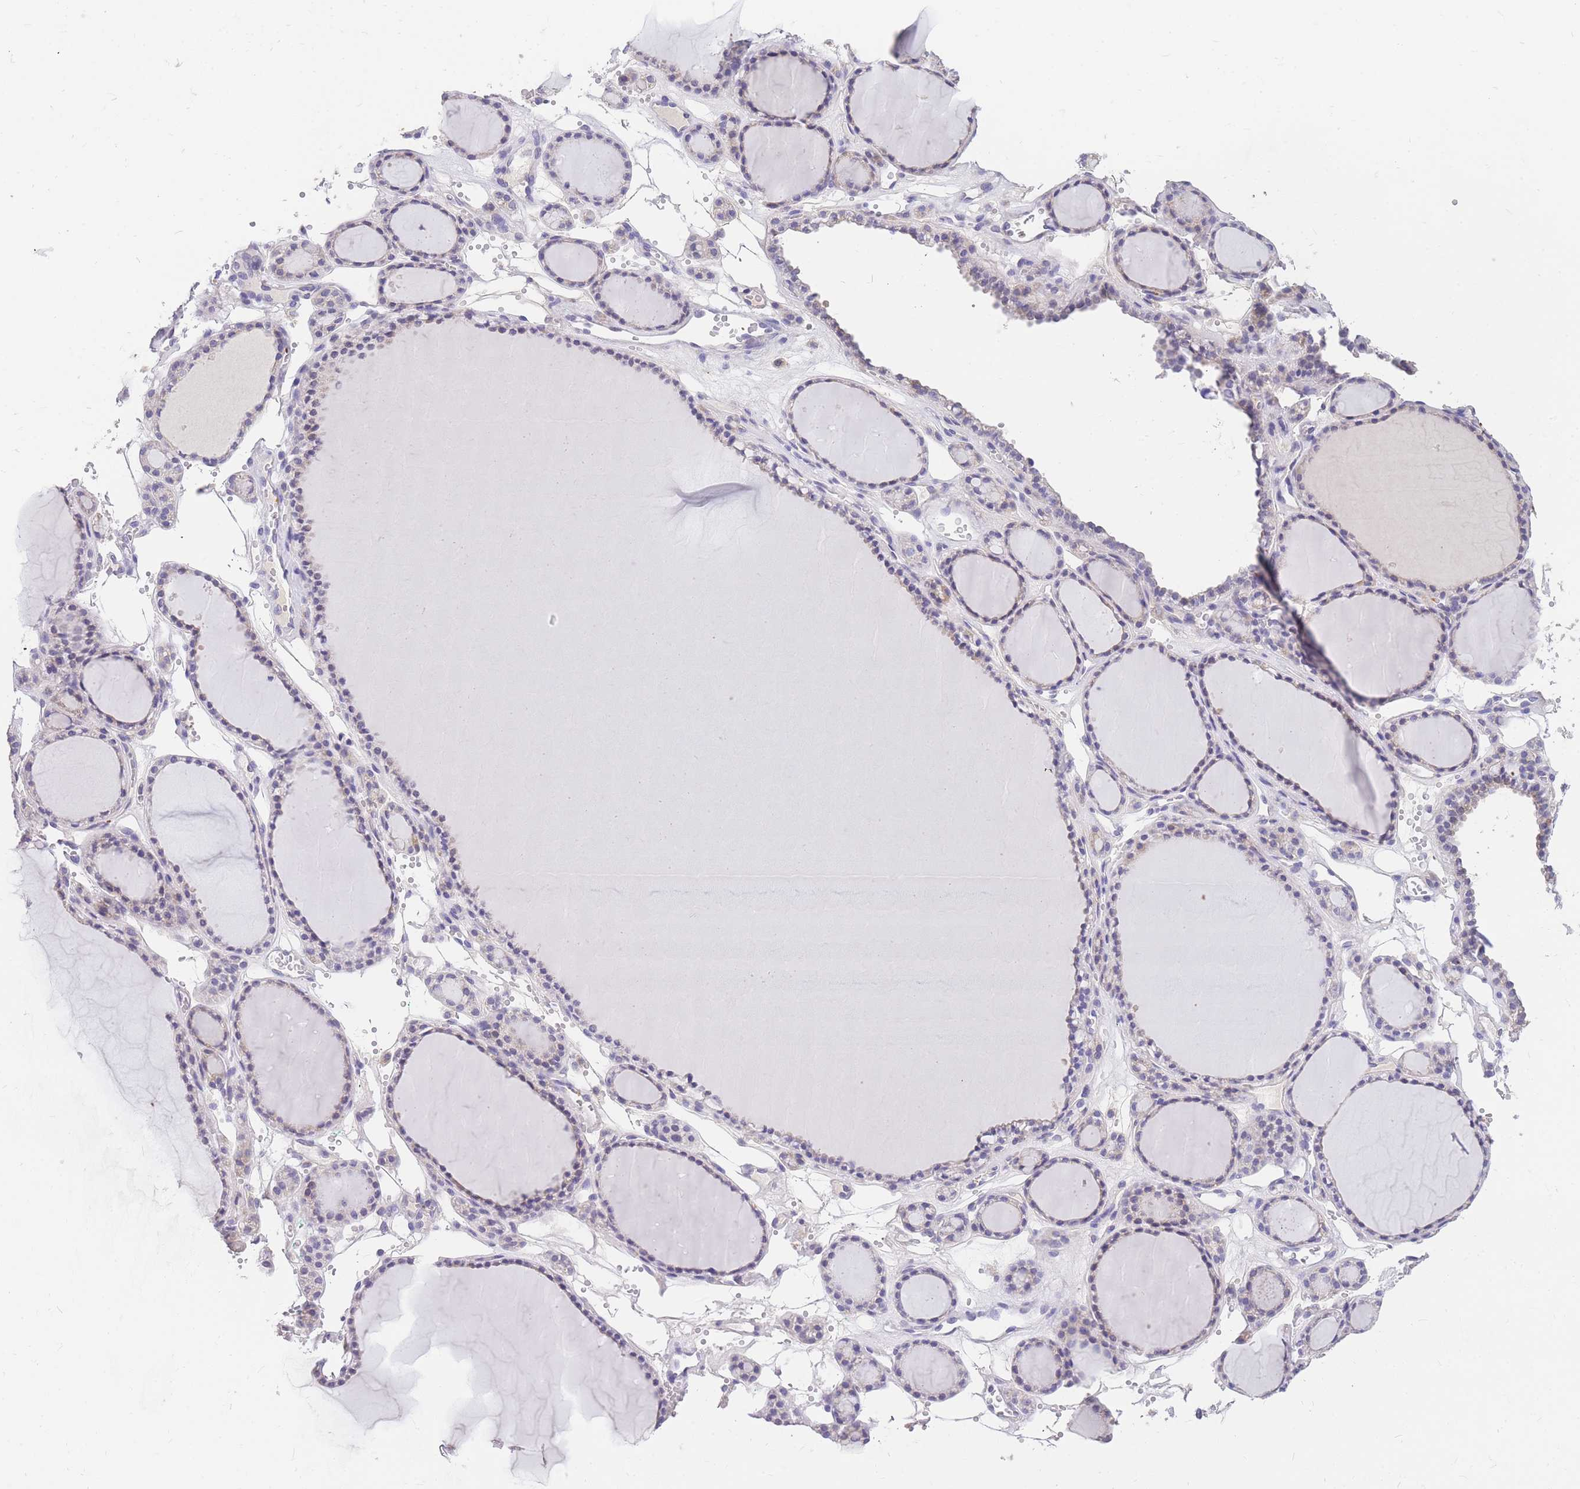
{"staining": {"intensity": "negative", "quantity": "none", "location": "none"}, "tissue": "thyroid gland", "cell_type": "Glandular cells", "image_type": "normal", "snomed": [{"axis": "morphology", "description": "Normal tissue, NOS"}, {"axis": "topography", "description": "Thyroid gland"}], "caption": "An immunohistochemistry (IHC) histopathology image of benign thyroid gland is shown. There is no staining in glandular cells of thyroid gland. The staining was performed using DAB (3,3'-diaminobenzidine) to visualize the protein expression in brown, while the nuclei were stained in blue with hematoxylin (Magnification: 20x).", "gene": "C2orf88", "patient": {"sex": "female", "age": 28}}